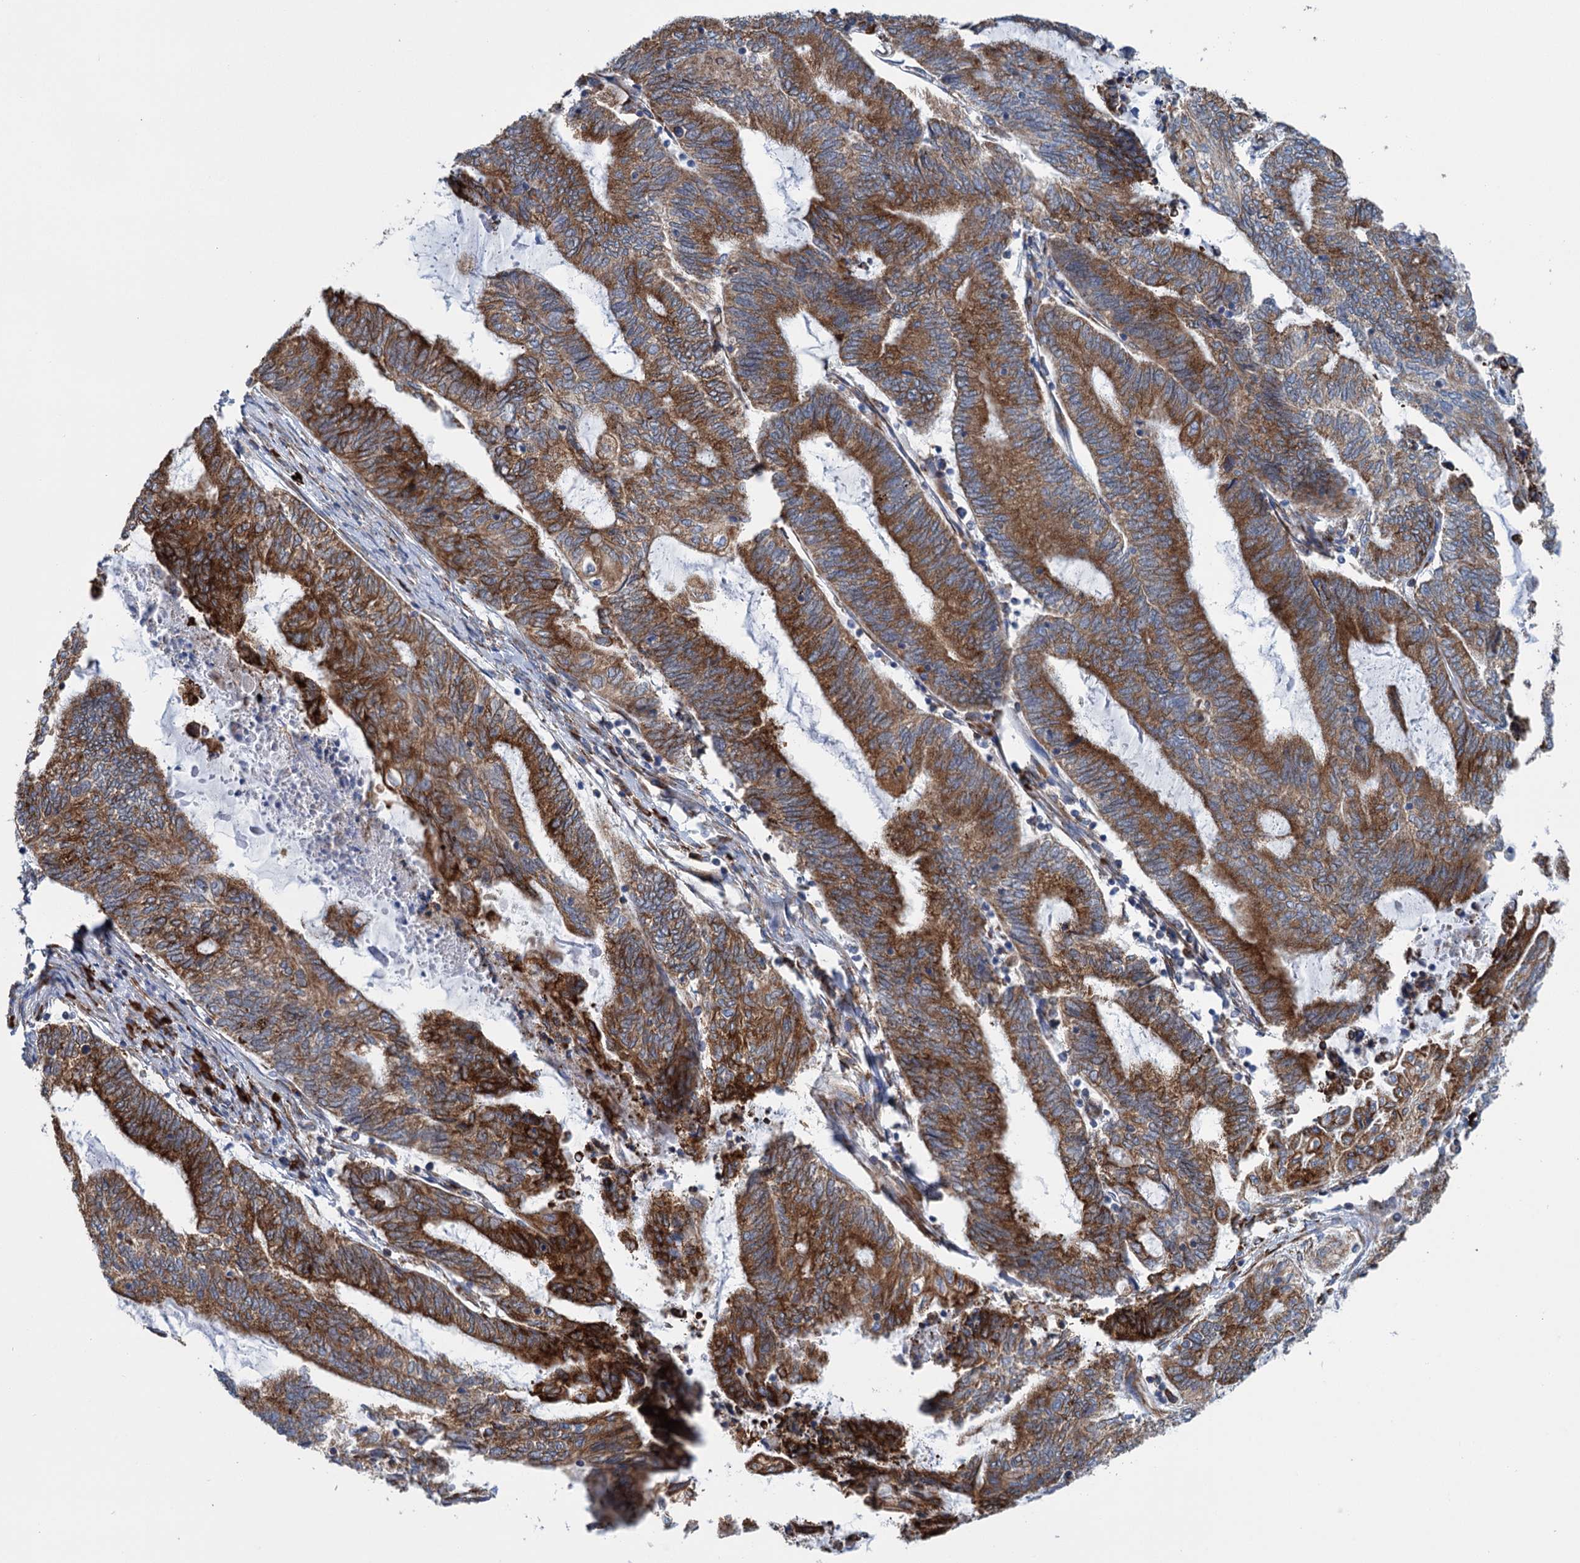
{"staining": {"intensity": "strong", "quantity": ">75%", "location": "cytoplasmic/membranous"}, "tissue": "endometrial cancer", "cell_type": "Tumor cells", "image_type": "cancer", "snomed": [{"axis": "morphology", "description": "Adenocarcinoma, NOS"}, {"axis": "topography", "description": "Uterus"}, {"axis": "topography", "description": "Endometrium"}], "caption": "Endometrial adenocarcinoma stained with IHC exhibits strong cytoplasmic/membranous expression in approximately >75% of tumor cells.", "gene": "SHE", "patient": {"sex": "female", "age": 70}}